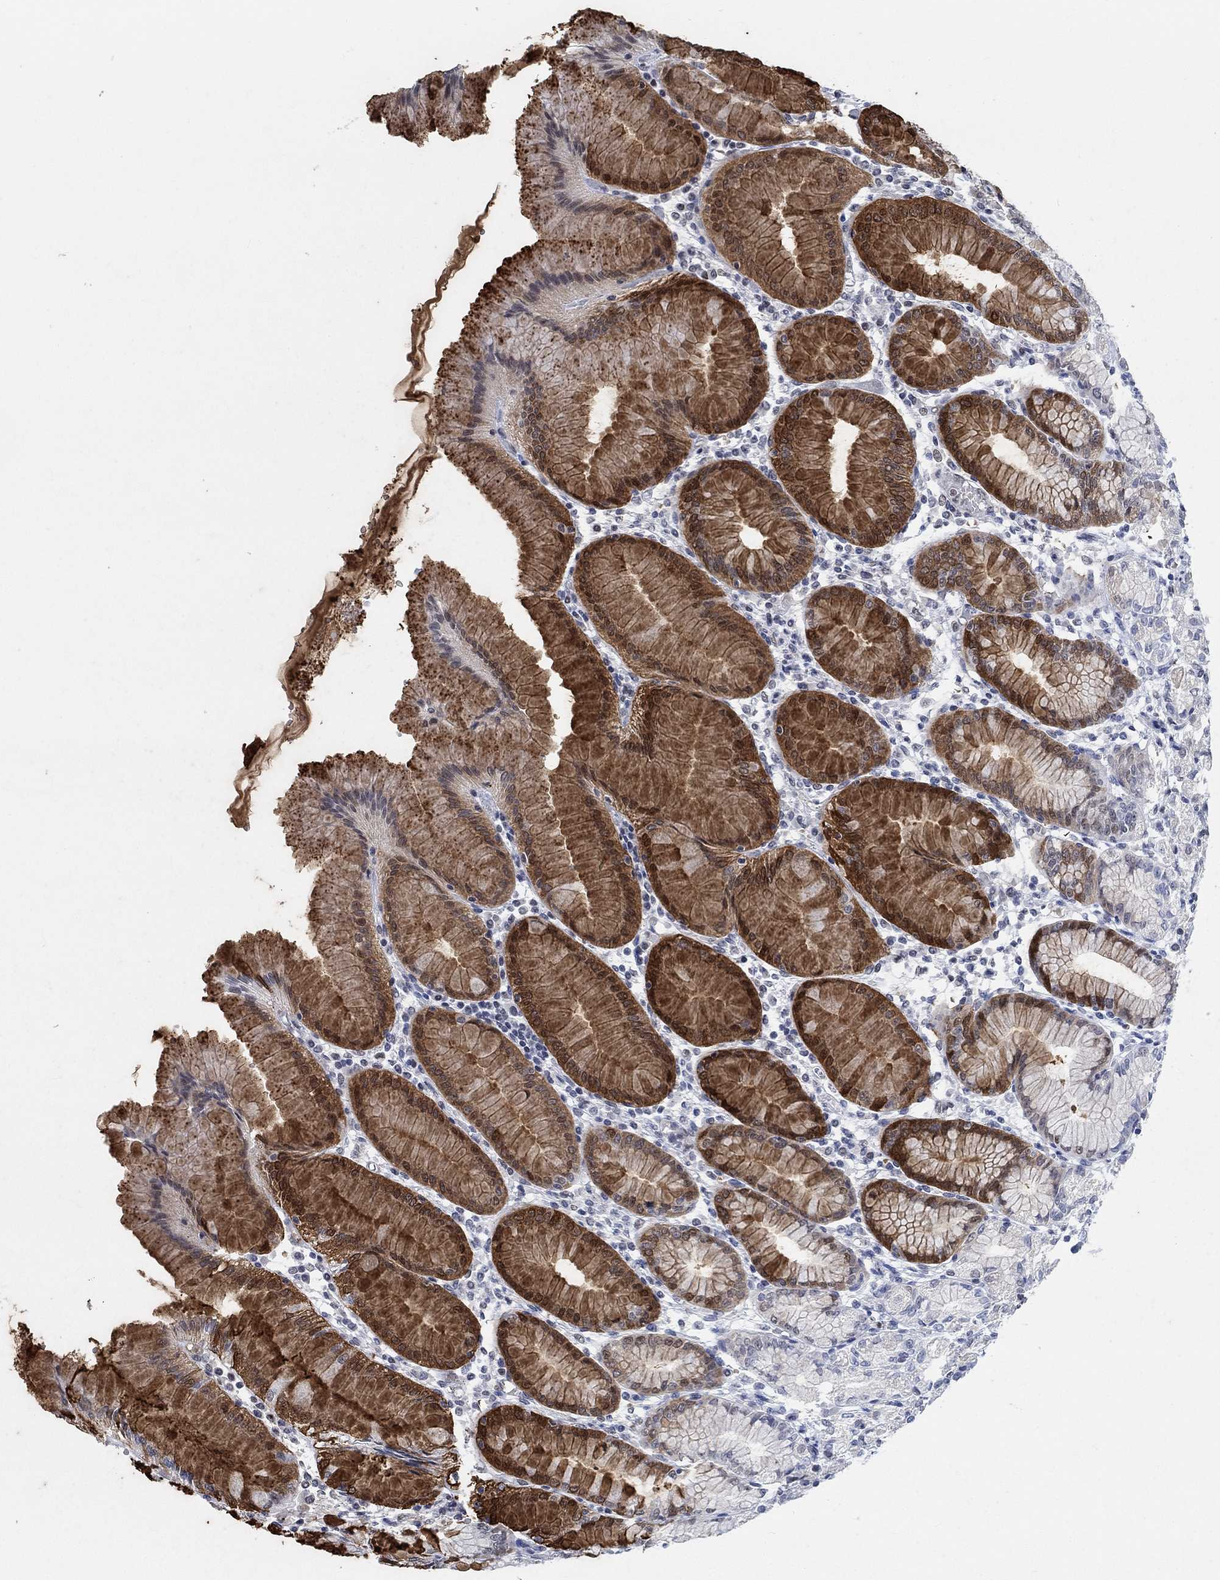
{"staining": {"intensity": "moderate", "quantity": "25%-75%", "location": "cytoplasmic/membranous"}, "tissue": "stomach", "cell_type": "Glandular cells", "image_type": "normal", "snomed": [{"axis": "morphology", "description": "Normal tissue, NOS"}, {"axis": "topography", "description": "Skeletal muscle"}, {"axis": "topography", "description": "Stomach"}], "caption": "A brown stain shows moderate cytoplasmic/membranous staining of a protein in glandular cells of benign stomach. Ihc stains the protein of interest in brown and the nuclei are stained blue.", "gene": "KCNH8", "patient": {"sex": "female", "age": 57}}